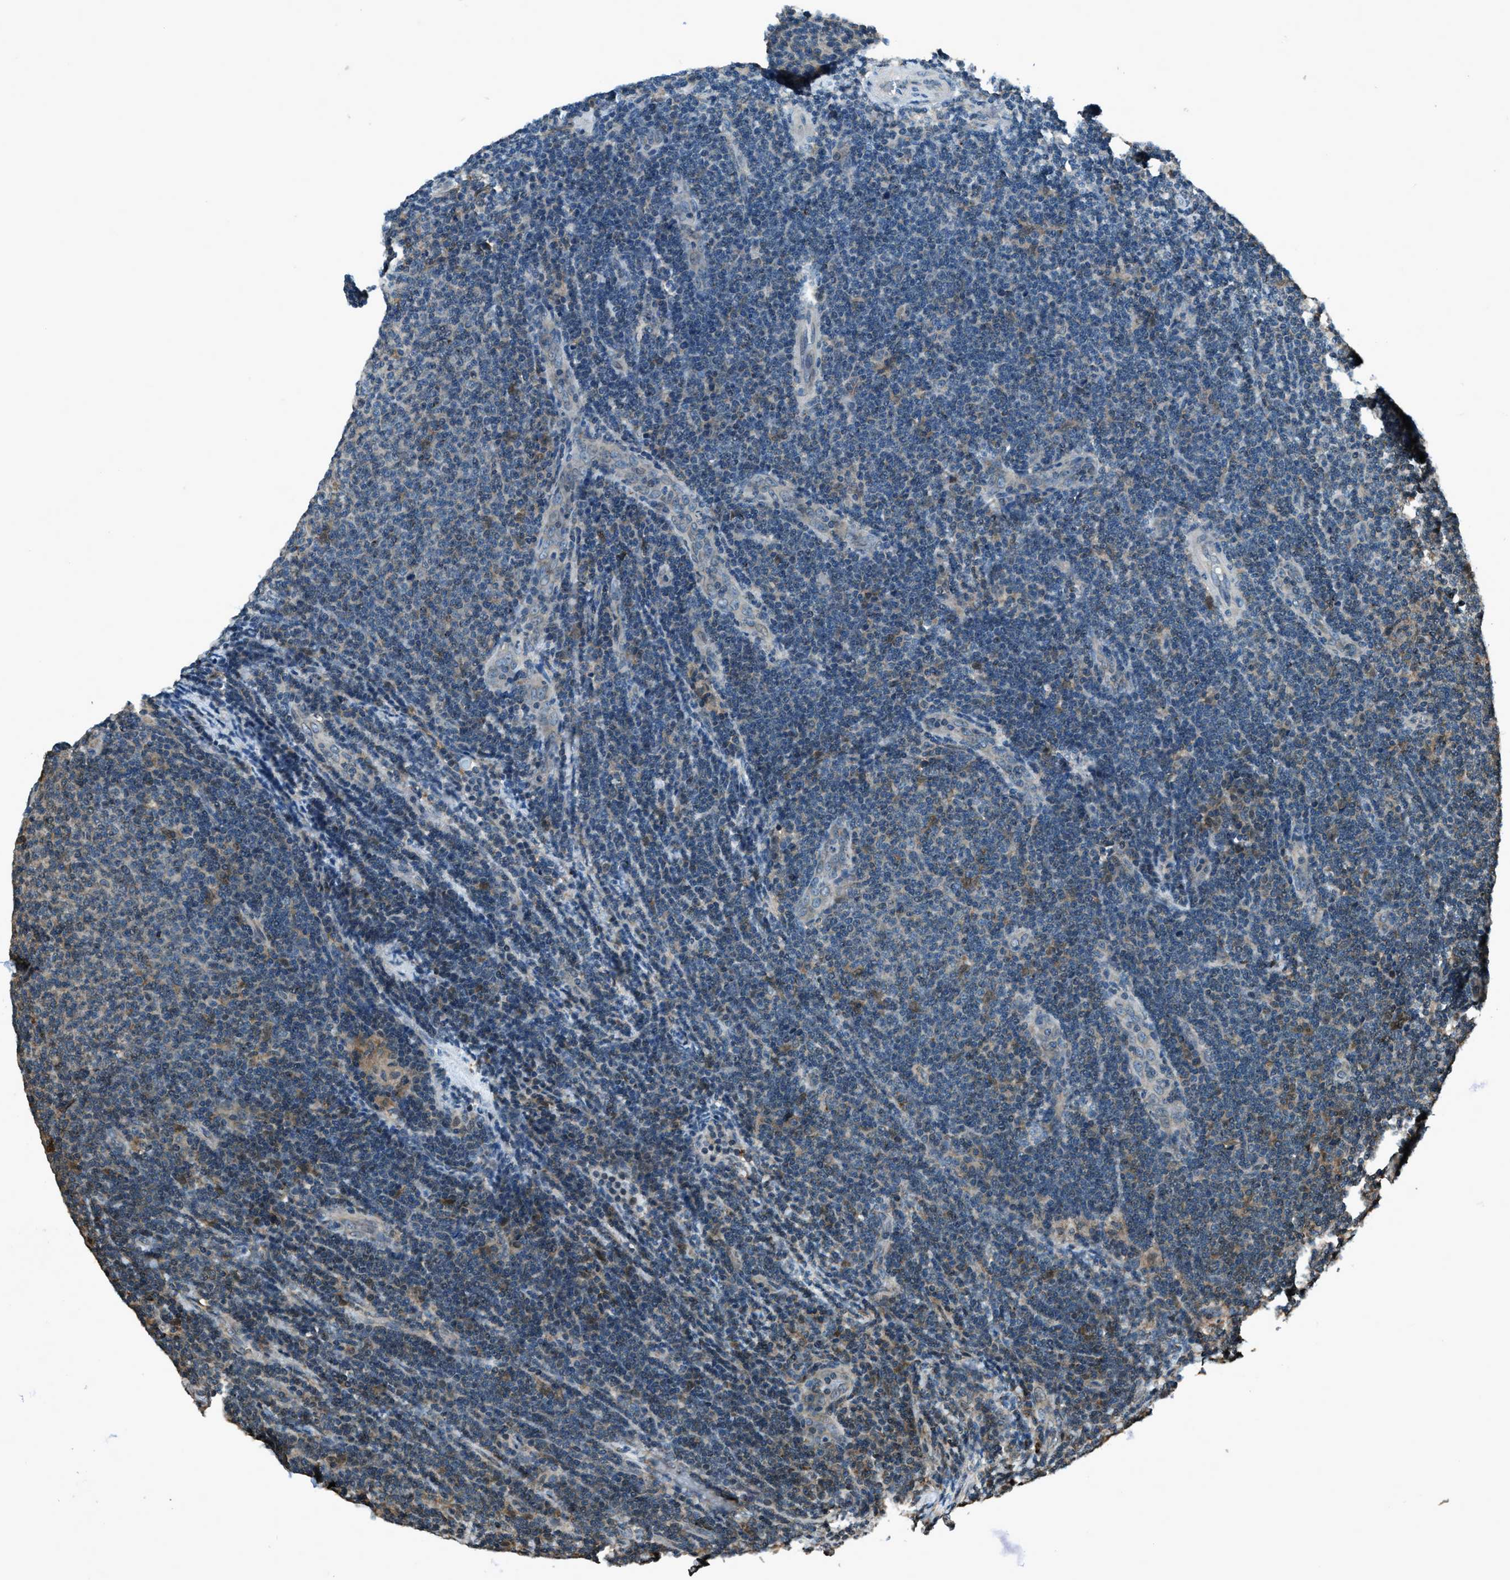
{"staining": {"intensity": "weak", "quantity": "<25%", "location": "cytoplasmic/membranous"}, "tissue": "lymphoma", "cell_type": "Tumor cells", "image_type": "cancer", "snomed": [{"axis": "morphology", "description": "Malignant lymphoma, non-Hodgkin's type, Low grade"}, {"axis": "topography", "description": "Lymph node"}], "caption": "This image is of lymphoma stained with immunohistochemistry (IHC) to label a protein in brown with the nuclei are counter-stained blue. There is no staining in tumor cells.", "gene": "TRIM4", "patient": {"sex": "male", "age": 66}}